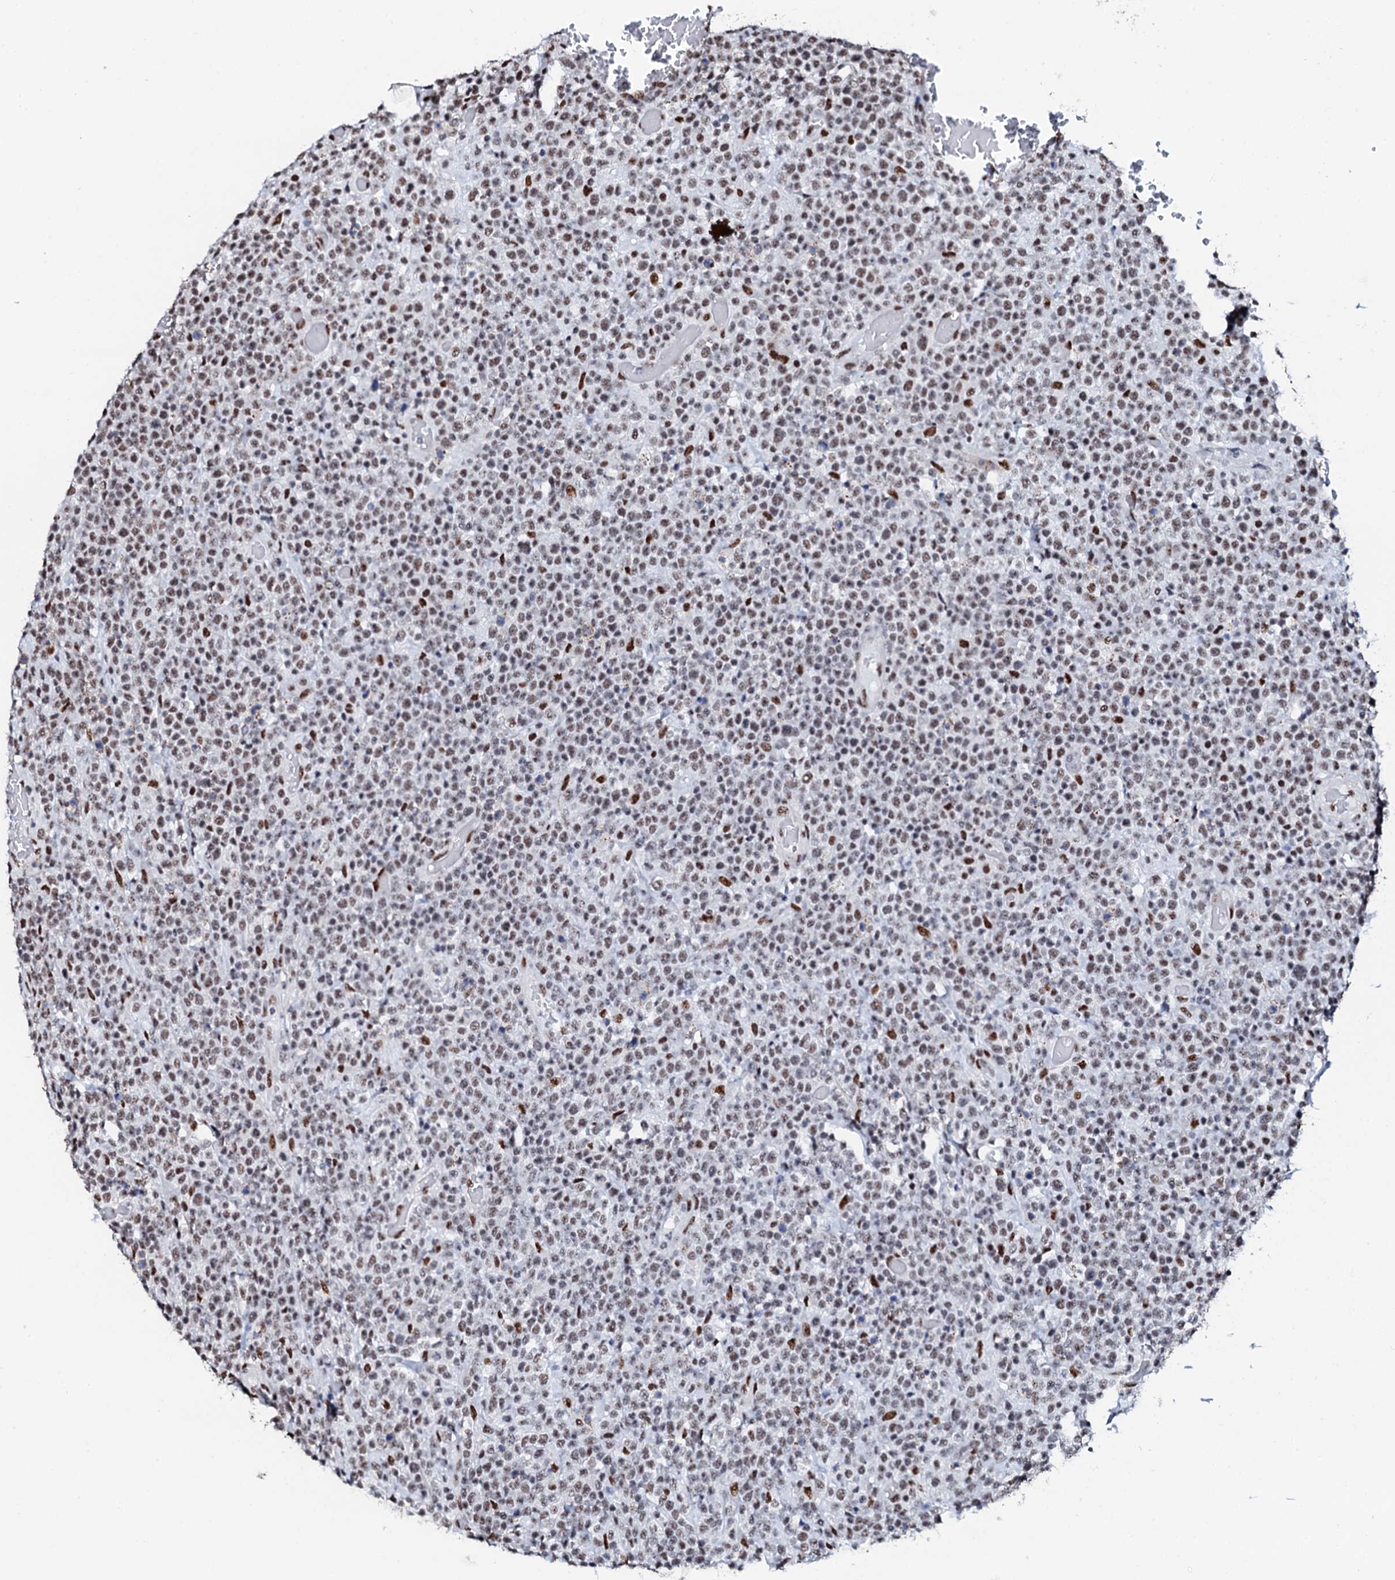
{"staining": {"intensity": "moderate", "quantity": "25%-75%", "location": "nuclear"}, "tissue": "lymphoma", "cell_type": "Tumor cells", "image_type": "cancer", "snomed": [{"axis": "morphology", "description": "Malignant lymphoma, non-Hodgkin's type, High grade"}, {"axis": "topography", "description": "Colon"}], "caption": "Tumor cells exhibit medium levels of moderate nuclear expression in about 25%-75% of cells in human high-grade malignant lymphoma, non-Hodgkin's type. (Stains: DAB (3,3'-diaminobenzidine) in brown, nuclei in blue, Microscopy: brightfield microscopy at high magnification).", "gene": "NKAPD1", "patient": {"sex": "female", "age": 53}}